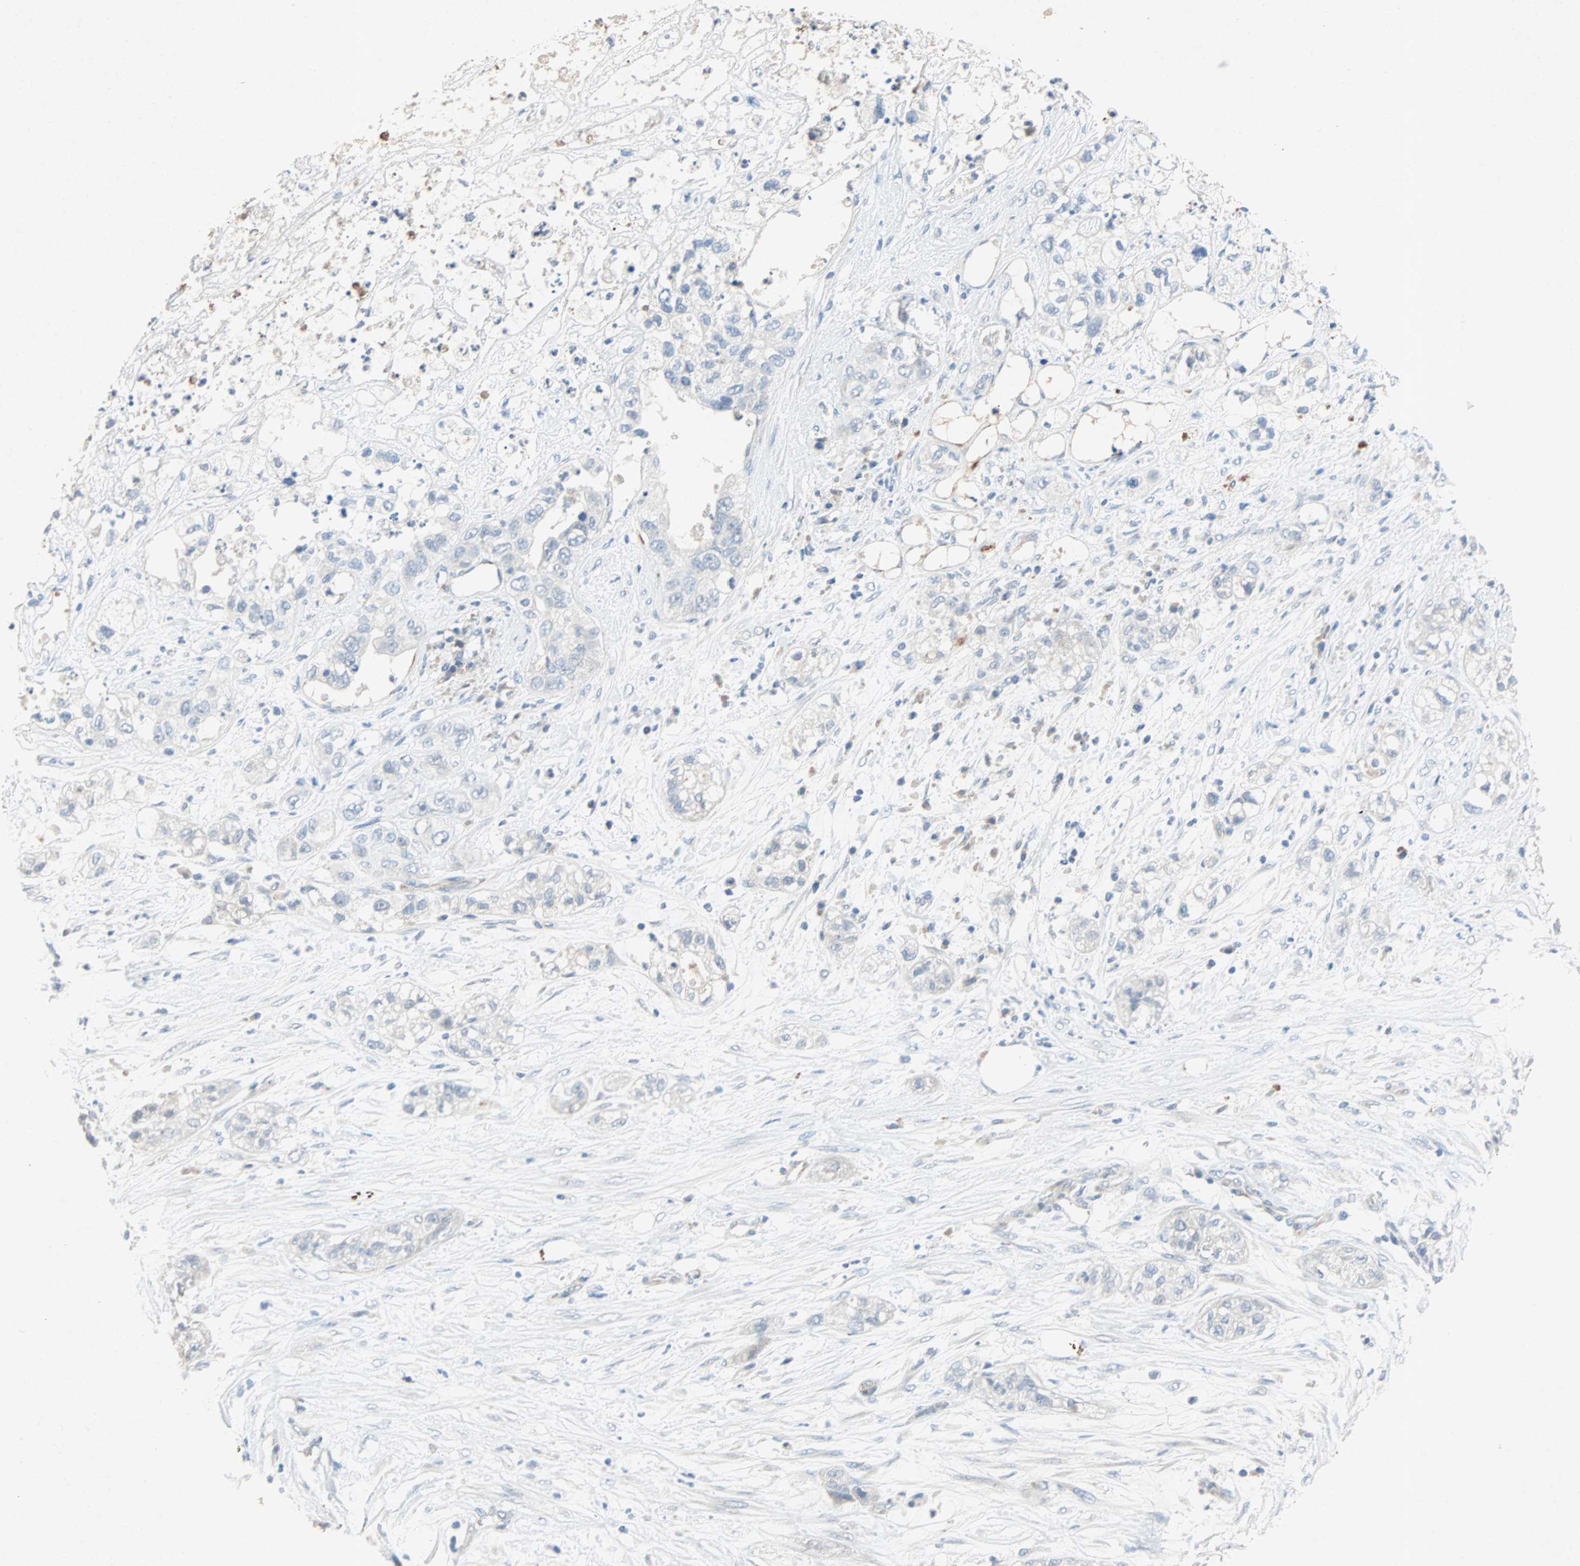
{"staining": {"intensity": "negative", "quantity": "none", "location": "none"}, "tissue": "pancreatic cancer", "cell_type": "Tumor cells", "image_type": "cancer", "snomed": [{"axis": "morphology", "description": "Adenocarcinoma, NOS"}, {"axis": "topography", "description": "Pancreas"}], "caption": "Protein analysis of adenocarcinoma (pancreatic) reveals no significant positivity in tumor cells.", "gene": "PCDHB2", "patient": {"sex": "female", "age": 78}}